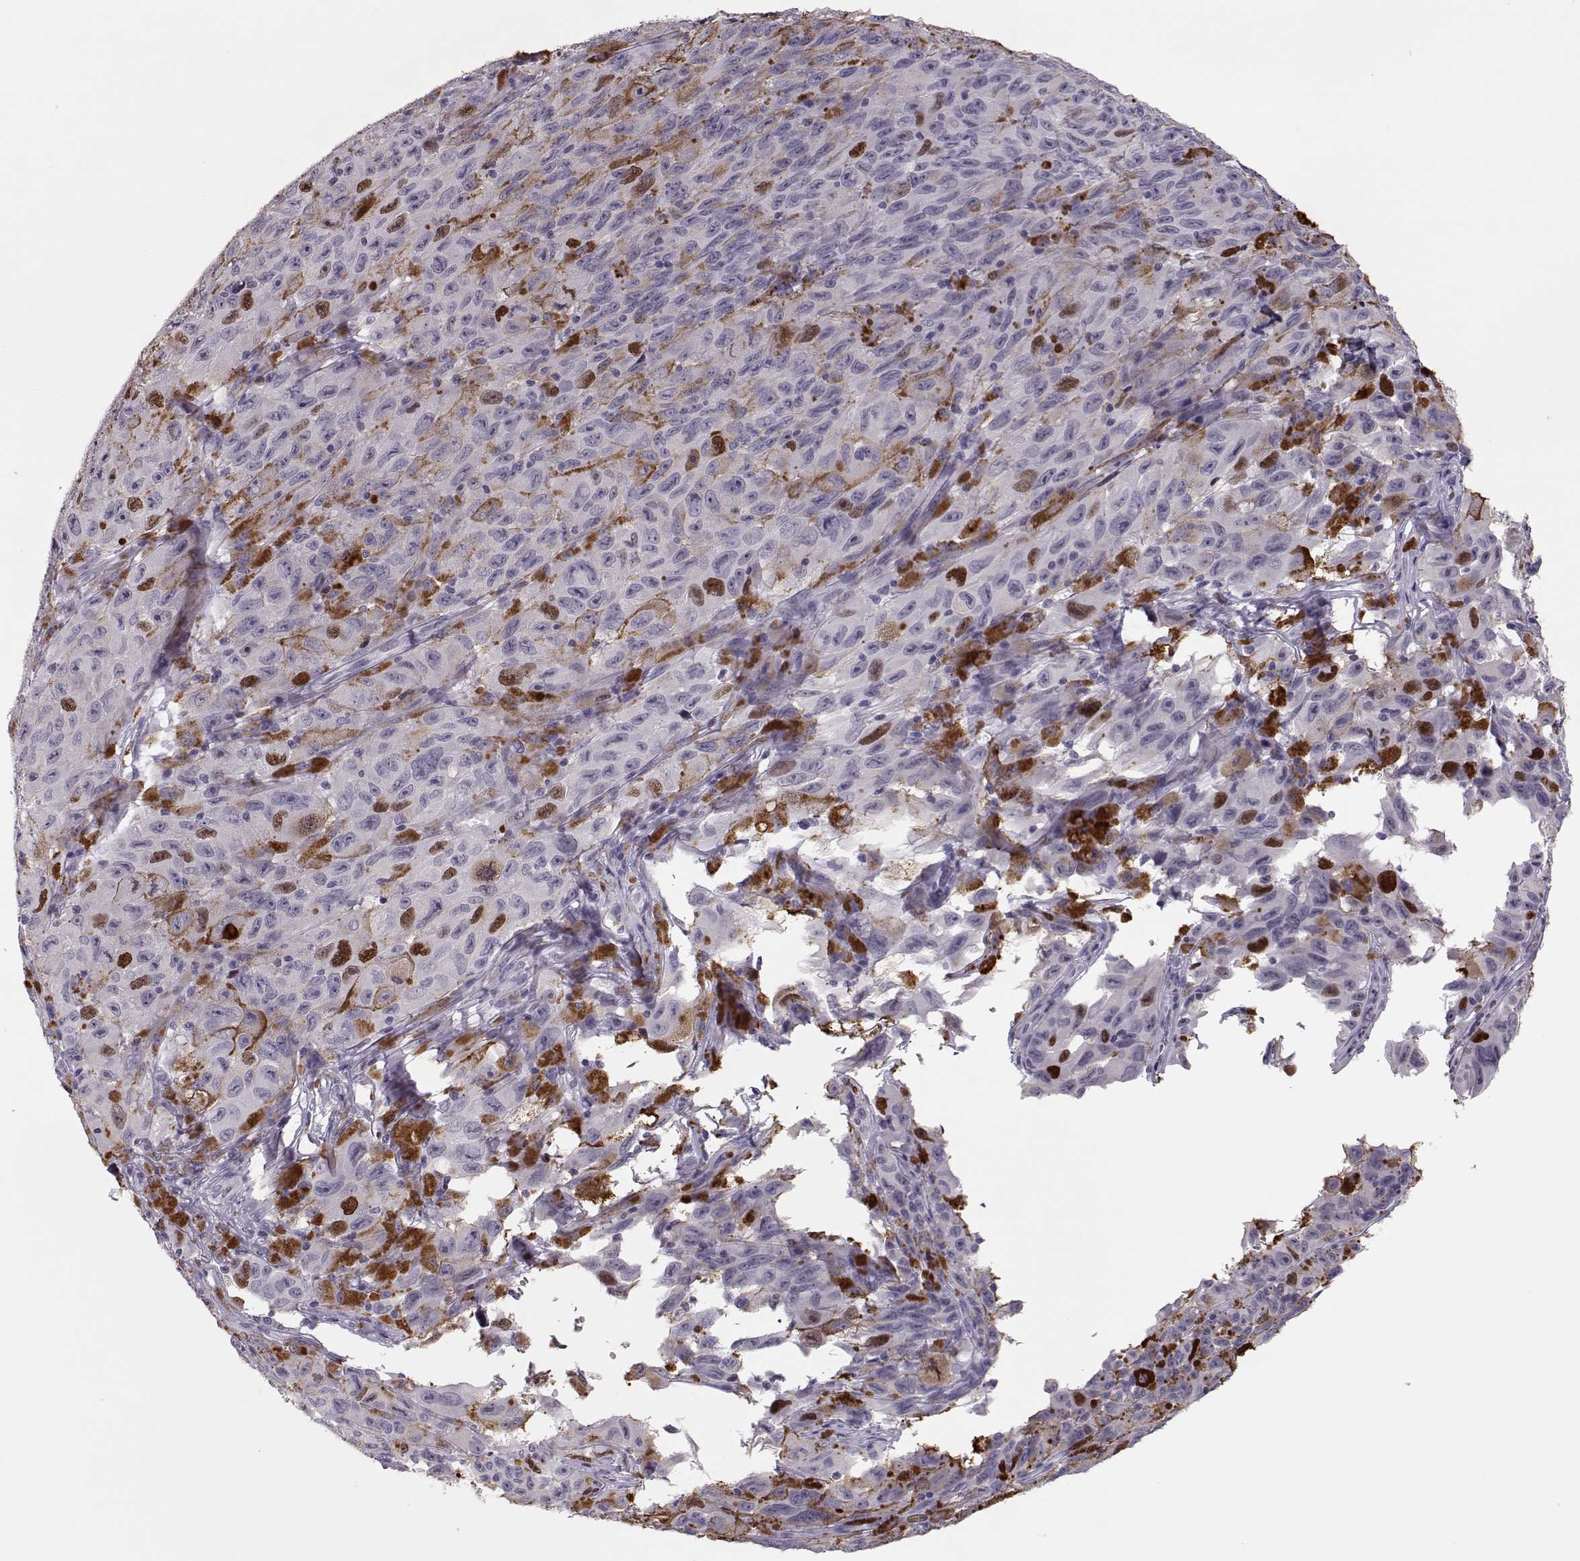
{"staining": {"intensity": "strong", "quantity": "<25%", "location": "nuclear"}, "tissue": "melanoma", "cell_type": "Tumor cells", "image_type": "cancer", "snomed": [{"axis": "morphology", "description": "Malignant melanoma, NOS"}, {"axis": "topography", "description": "Vulva, labia, clitoris and Bartholin´s gland, NO"}], "caption": "Immunohistochemistry of melanoma demonstrates medium levels of strong nuclear expression in about <25% of tumor cells.", "gene": "SGO1", "patient": {"sex": "female", "age": 75}}